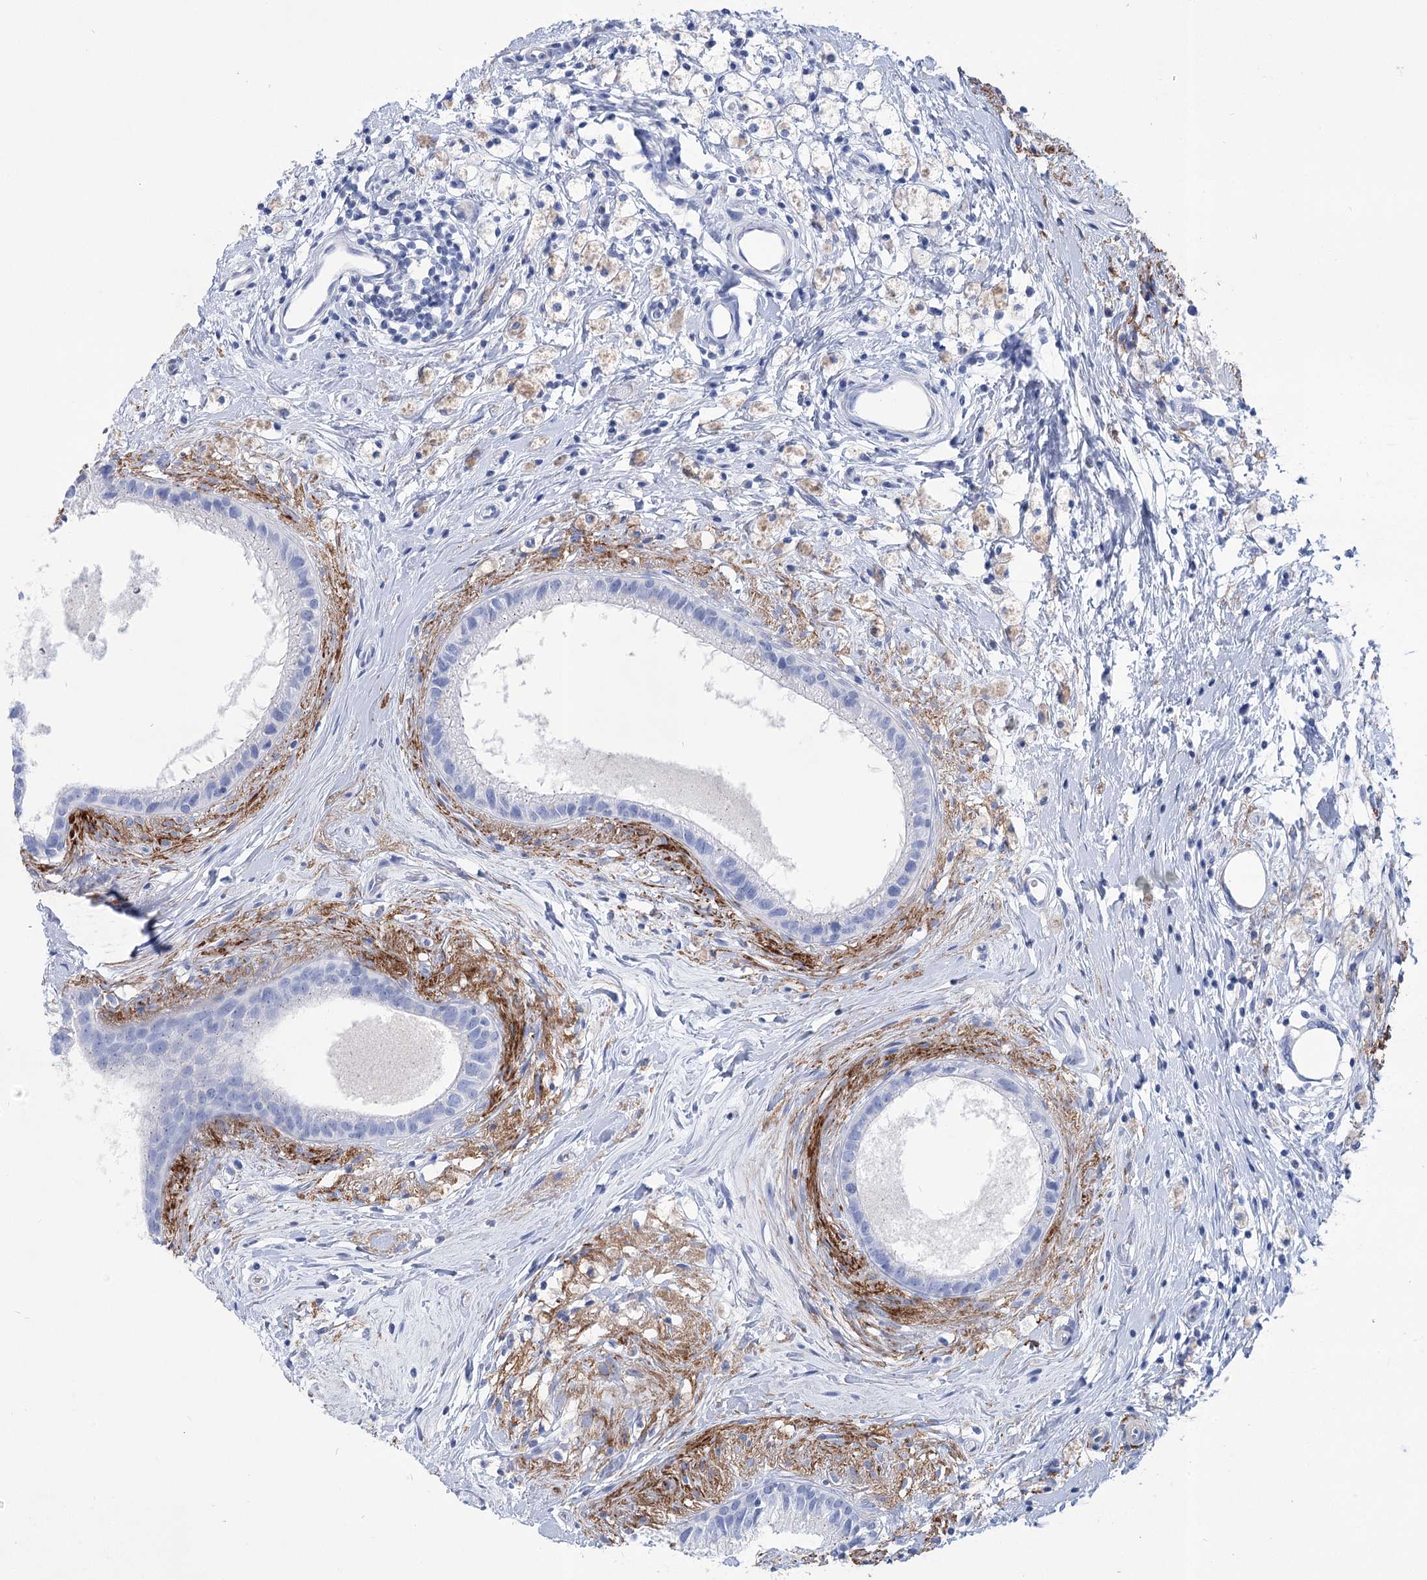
{"staining": {"intensity": "negative", "quantity": "none", "location": "none"}, "tissue": "epididymis", "cell_type": "Glandular cells", "image_type": "normal", "snomed": [{"axis": "morphology", "description": "Normal tissue, NOS"}, {"axis": "topography", "description": "Epididymis"}], "caption": "High power microscopy micrograph of an immunohistochemistry photomicrograph of normal epididymis, revealing no significant staining in glandular cells.", "gene": "PCDHA1", "patient": {"sex": "male", "age": 80}}